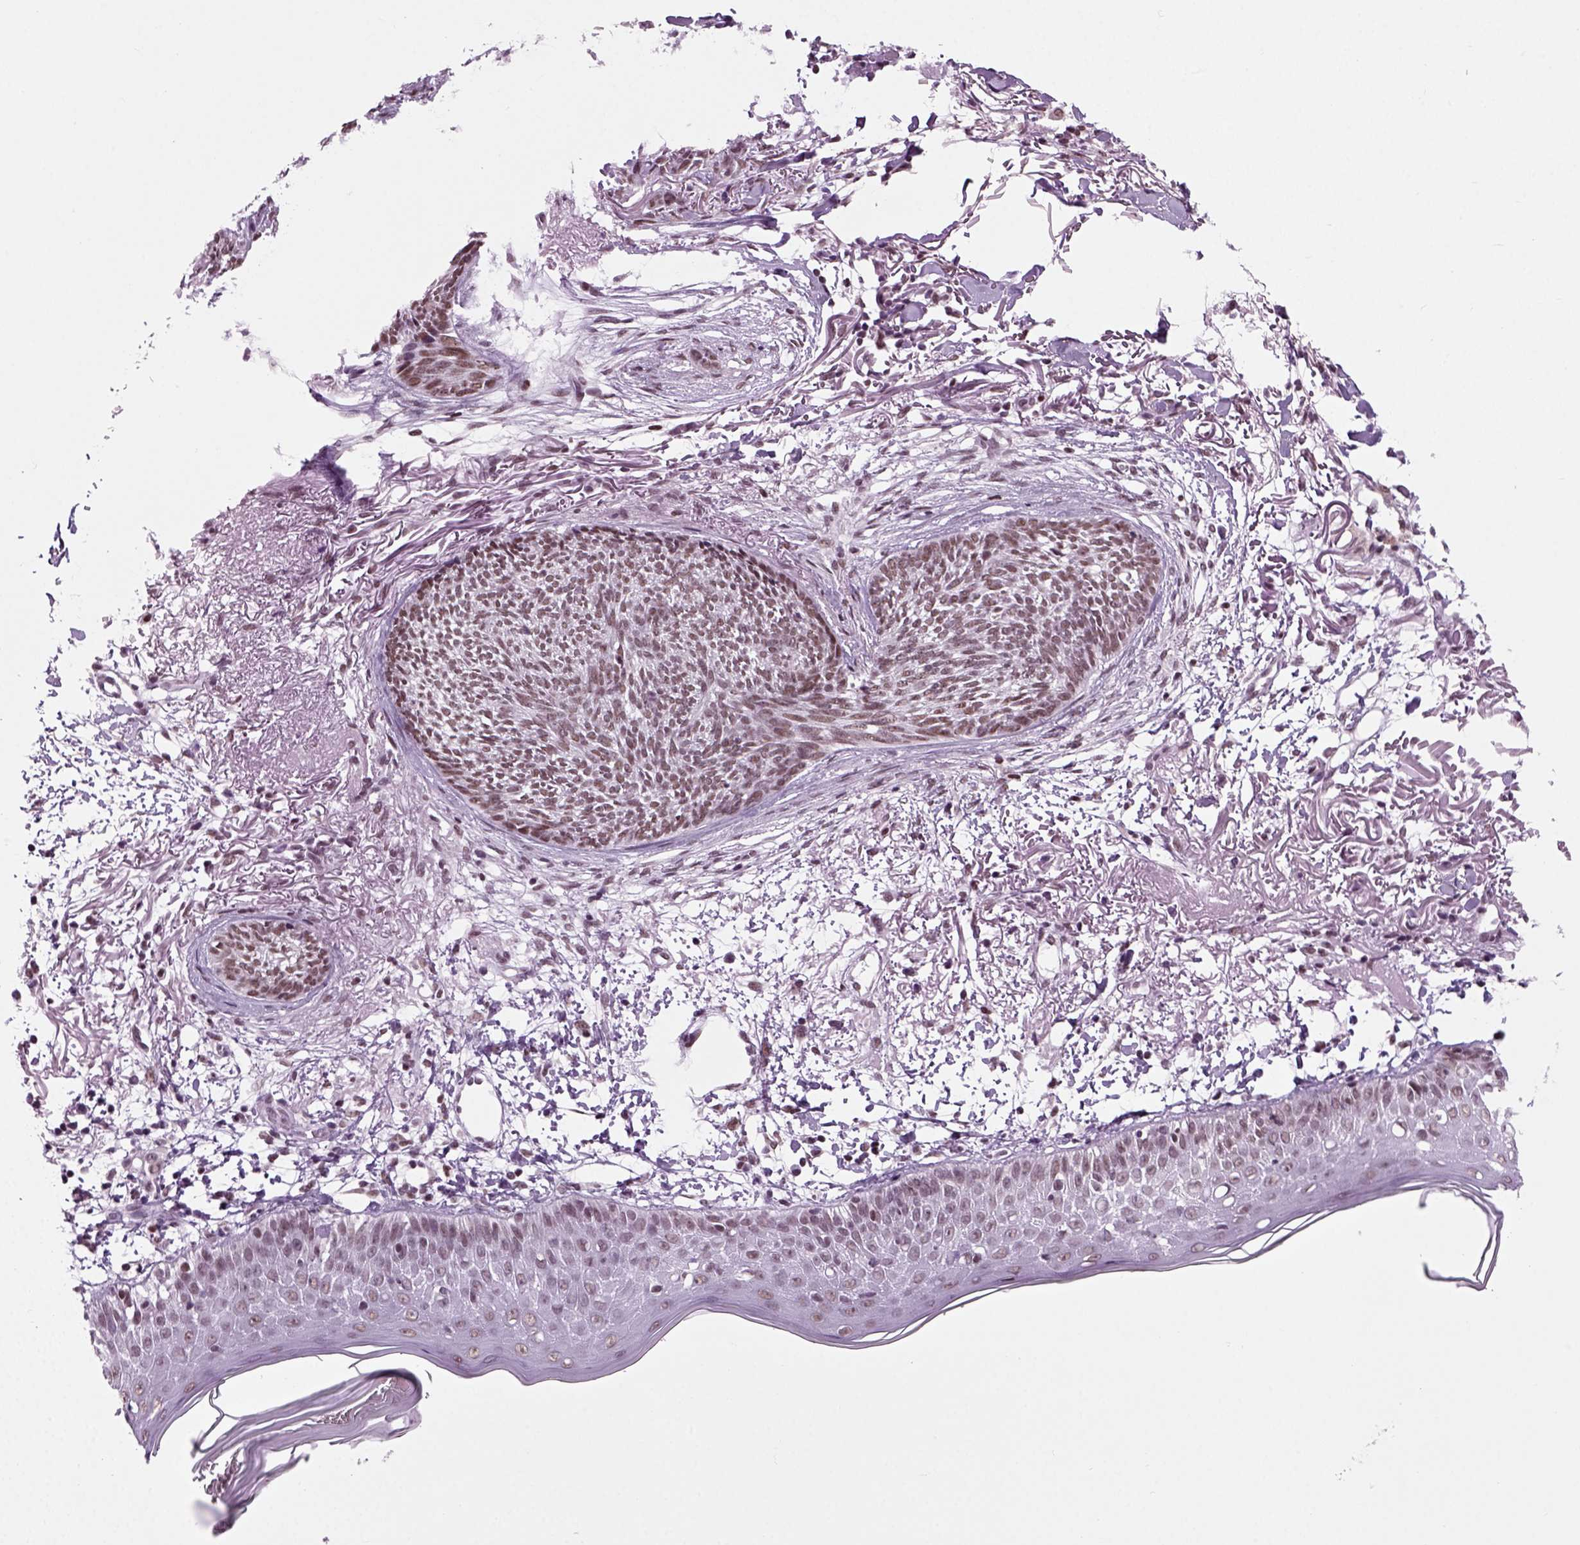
{"staining": {"intensity": "weak", "quantity": ">75%", "location": "nuclear"}, "tissue": "skin cancer", "cell_type": "Tumor cells", "image_type": "cancer", "snomed": [{"axis": "morphology", "description": "Normal tissue, NOS"}, {"axis": "morphology", "description": "Basal cell carcinoma"}, {"axis": "topography", "description": "Skin"}], "caption": "Skin cancer (basal cell carcinoma) was stained to show a protein in brown. There is low levels of weak nuclear expression in about >75% of tumor cells.", "gene": "RCOR3", "patient": {"sex": "male", "age": 84}}